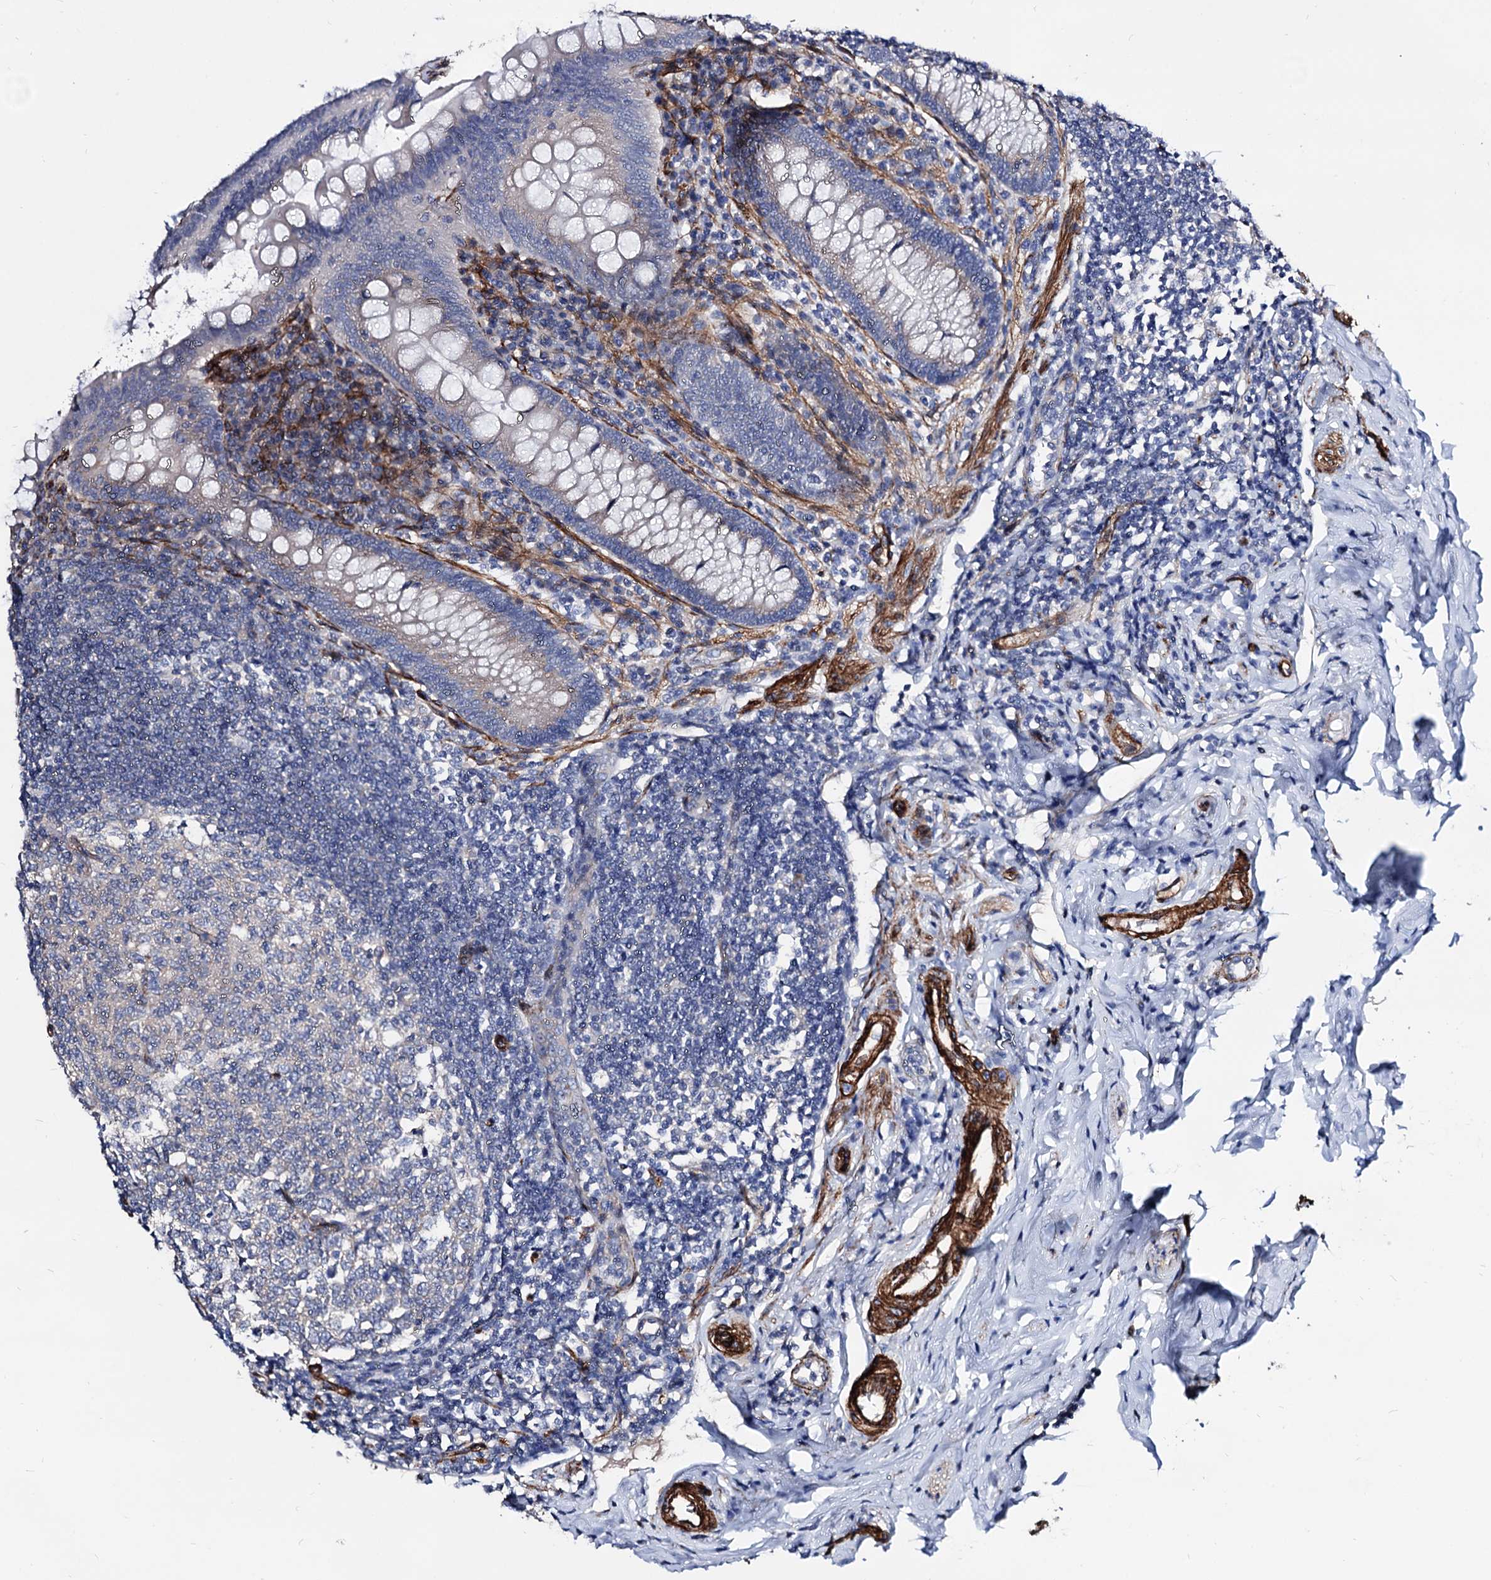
{"staining": {"intensity": "weak", "quantity": "25%-75%", "location": "cytoplasmic/membranous"}, "tissue": "appendix", "cell_type": "Glandular cells", "image_type": "normal", "snomed": [{"axis": "morphology", "description": "Normal tissue, NOS"}, {"axis": "topography", "description": "Appendix"}], "caption": "Immunohistochemistry histopathology image of normal human appendix stained for a protein (brown), which exhibits low levels of weak cytoplasmic/membranous staining in about 25%-75% of glandular cells.", "gene": "WDR11", "patient": {"sex": "female", "age": 33}}